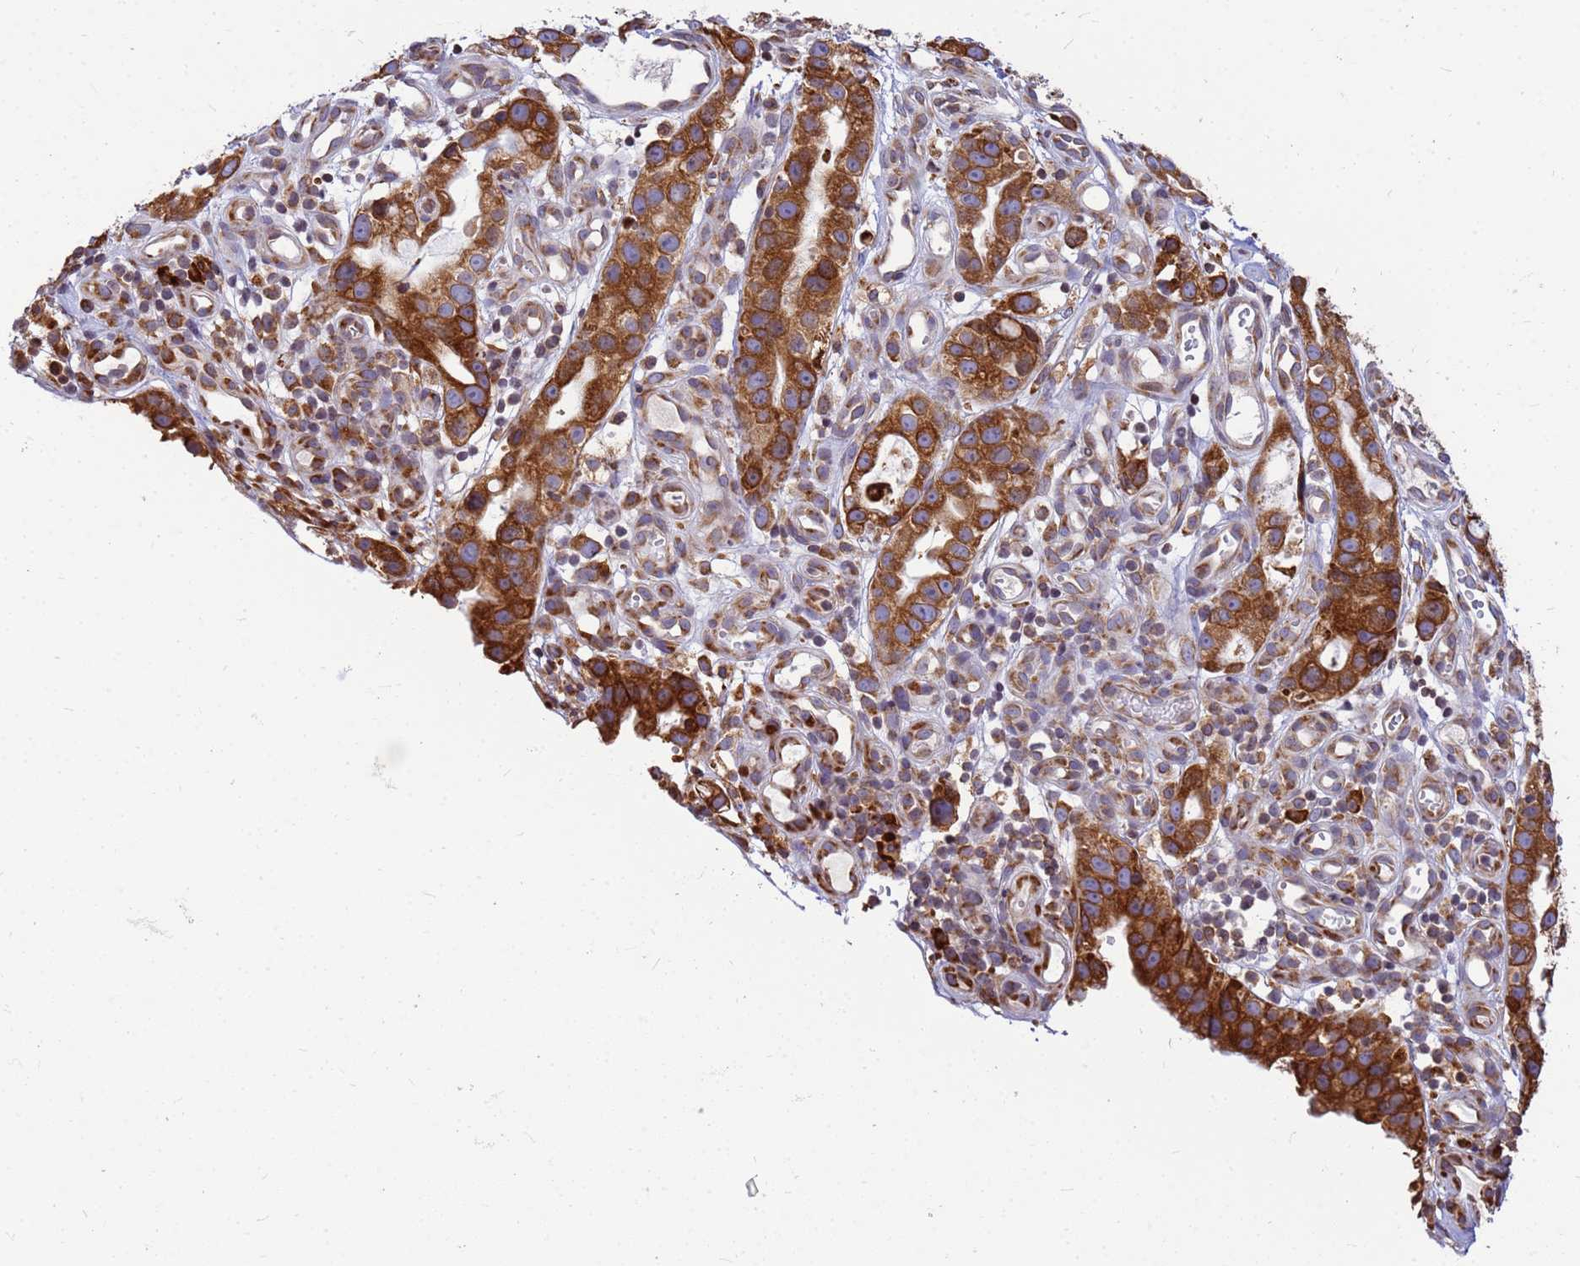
{"staining": {"intensity": "strong", "quantity": ">75%", "location": "cytoplasmic/membranous"}, "tissue": "stomach cancer", "cell_type": "Tumor cells", "image_type": "cancer", "snomed": [{"axis": "morphology", "description": "Adenocarcinoma, NOS"}, {"axis": "topography", "description": "Stomach"}], "caption": "Tumor cells display strong cytoplasmic/membranous staining in about >75% of cells in adenocarcinoma (stomach). (IHC, brightfield microscopy, high magnification).", "gene": "SSR4", "patient": {"sex": "male", "age": 55}}